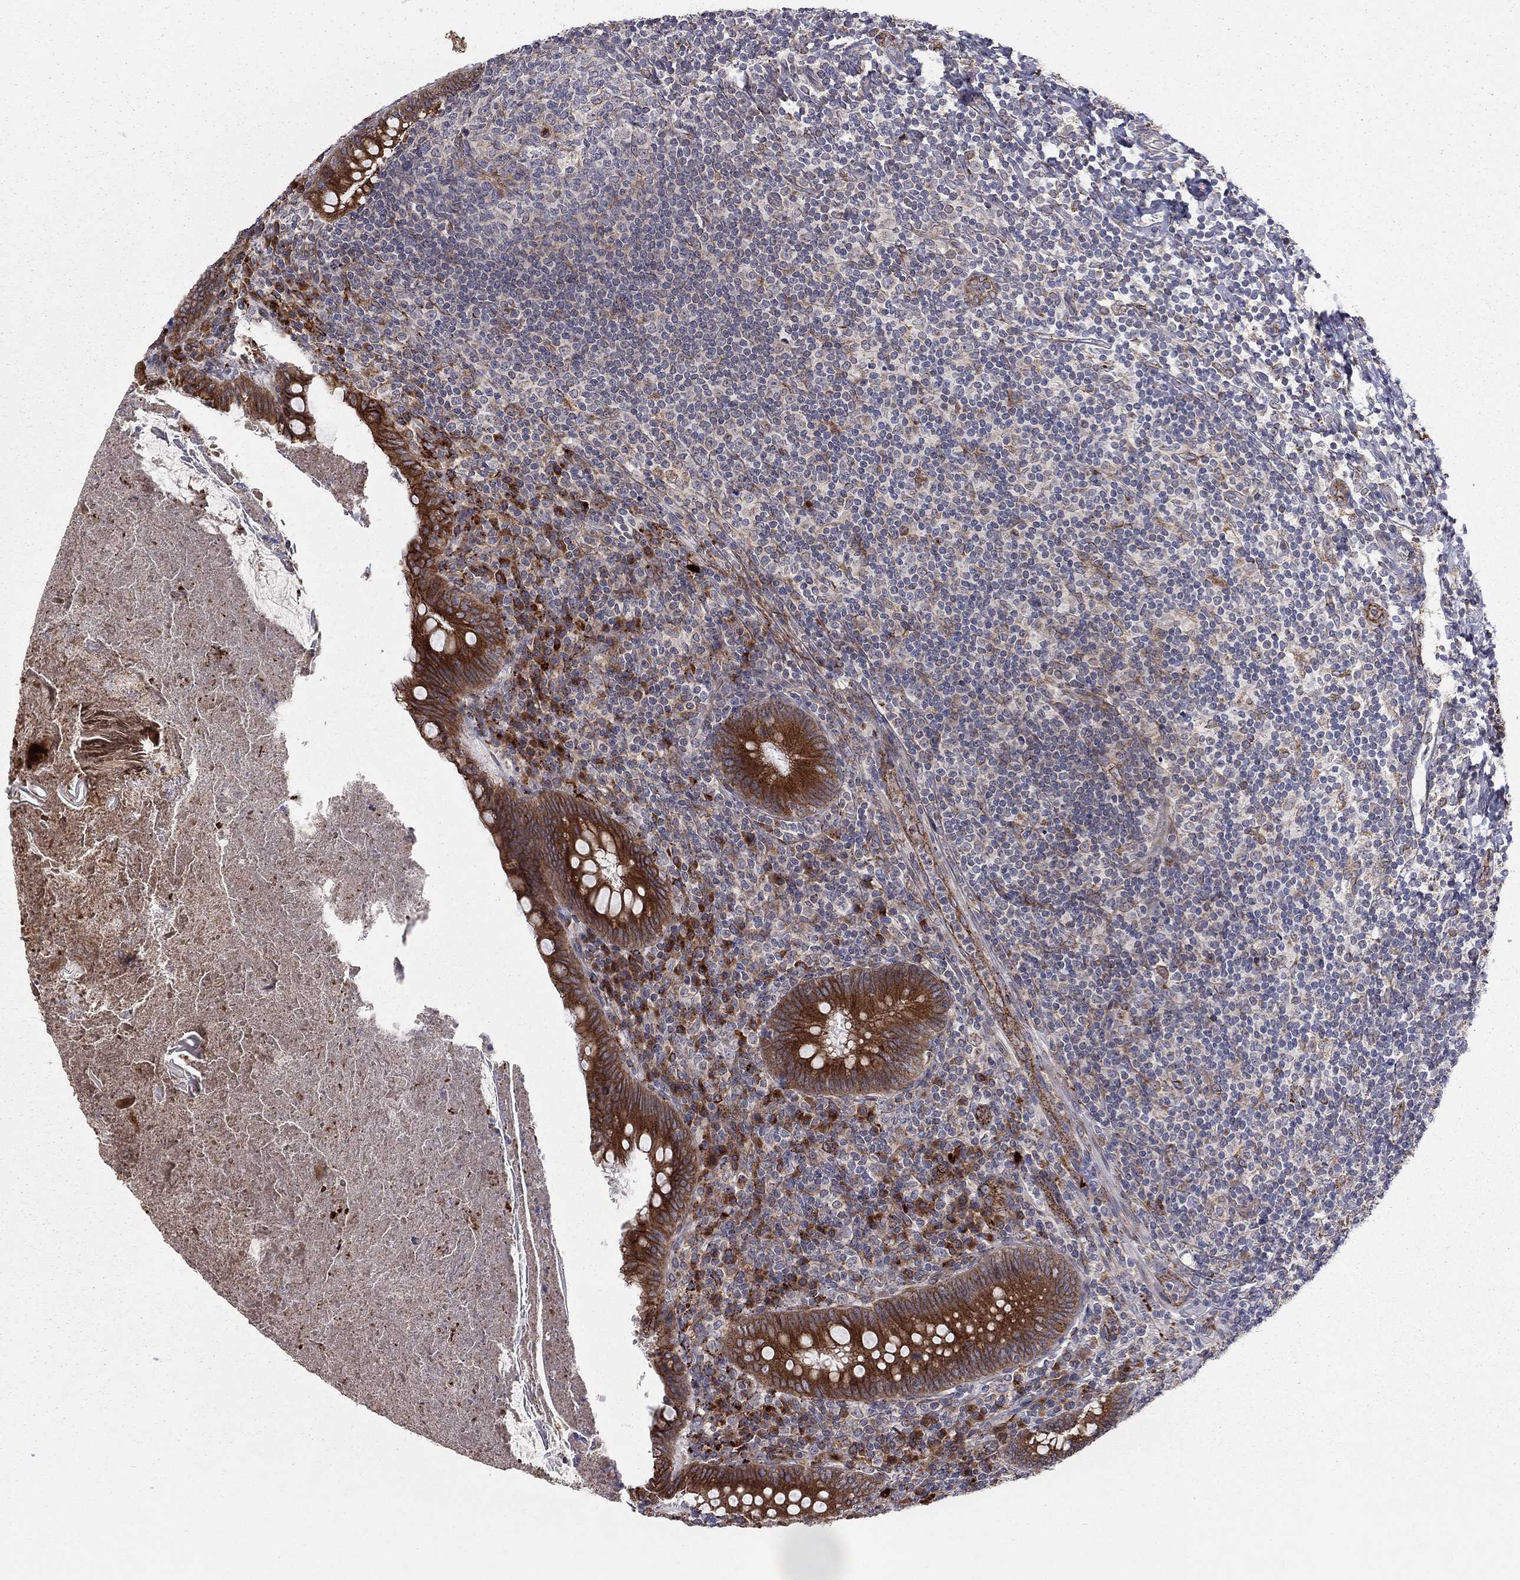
{"staining": {"intensity": "strong", "quantity": ">75%", "location": "cytoplasmic/membranous"}, "tissue": "appendix", "cell_type": "Glandular cells", "image_type": "normal", "snomed": [{"axis": "morphology", "description": "Normal tissue, NOS"}, {"axis": "topography", "description": "Appendix"}], "caption": "Unremarkable appendix displays strong cytoplasmic/membranous positivity in approximately >75% of glandular cells, visualized by immunohistochemistry.", "gene": "YIF1A", "patient": {"sex": "male", "age": 47}}